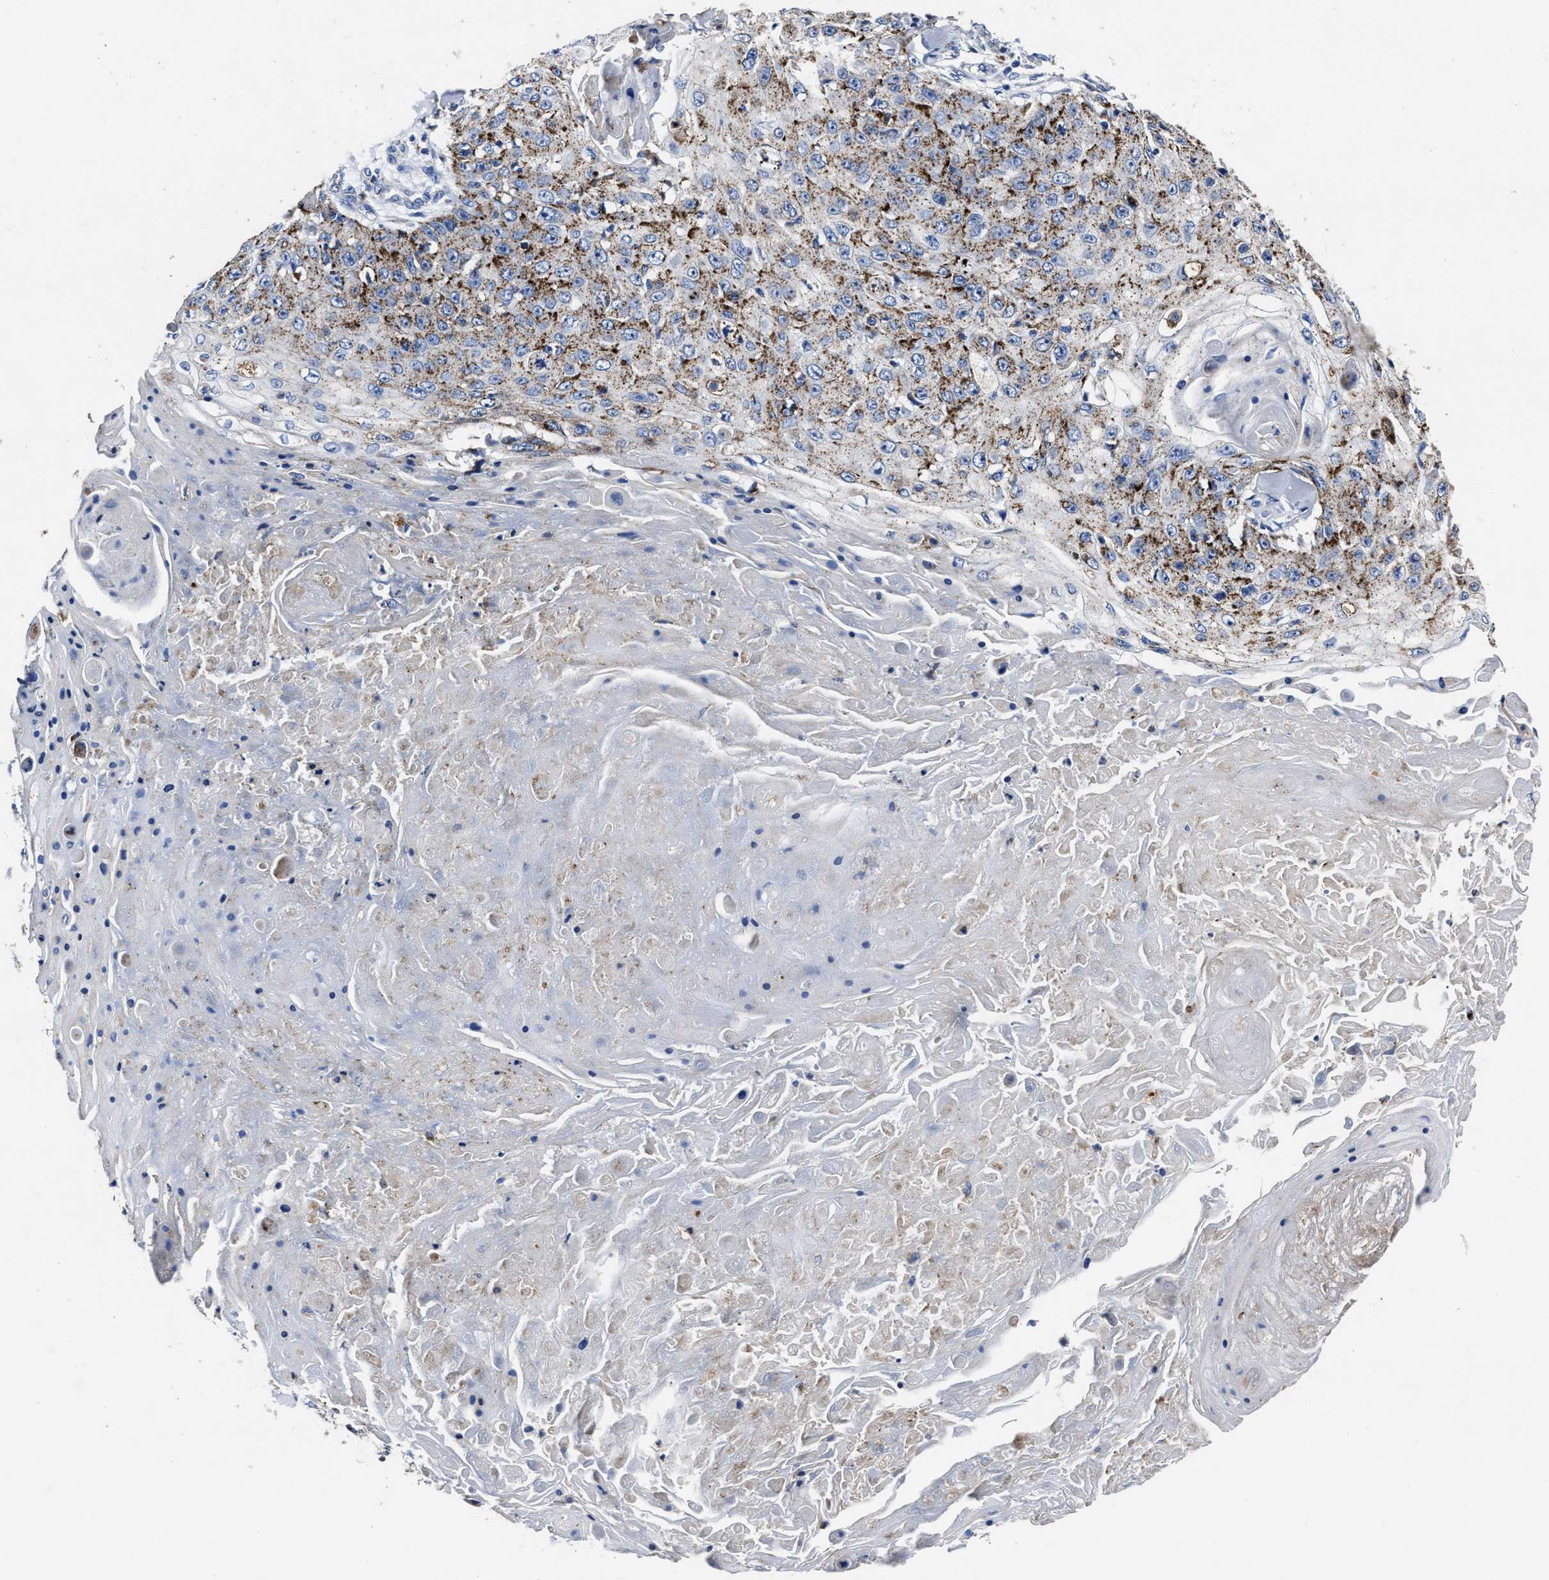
{"staining": {"intensity": "strong", "quantity": "25%-75%", "location": "cytoplasmic/membranous"}, "tissue": "skin cancer", "cell_type": "Tumor cells", "image_type": "cancer", "snomed": [{"axis": "morphology", "description": "Squamous cell carcinoma, NOS"}, {"axis": "topography", "description": "Skin"}], "caption": "Immunohistochemical staining of squamous cell carcinoma (skin) shows strong cytoplasmic/membranous protein positivity in about 25%-75% of tumor cells.", "gene": "LAMTOR4", "patient": {"sex": "male", "age": 86}}